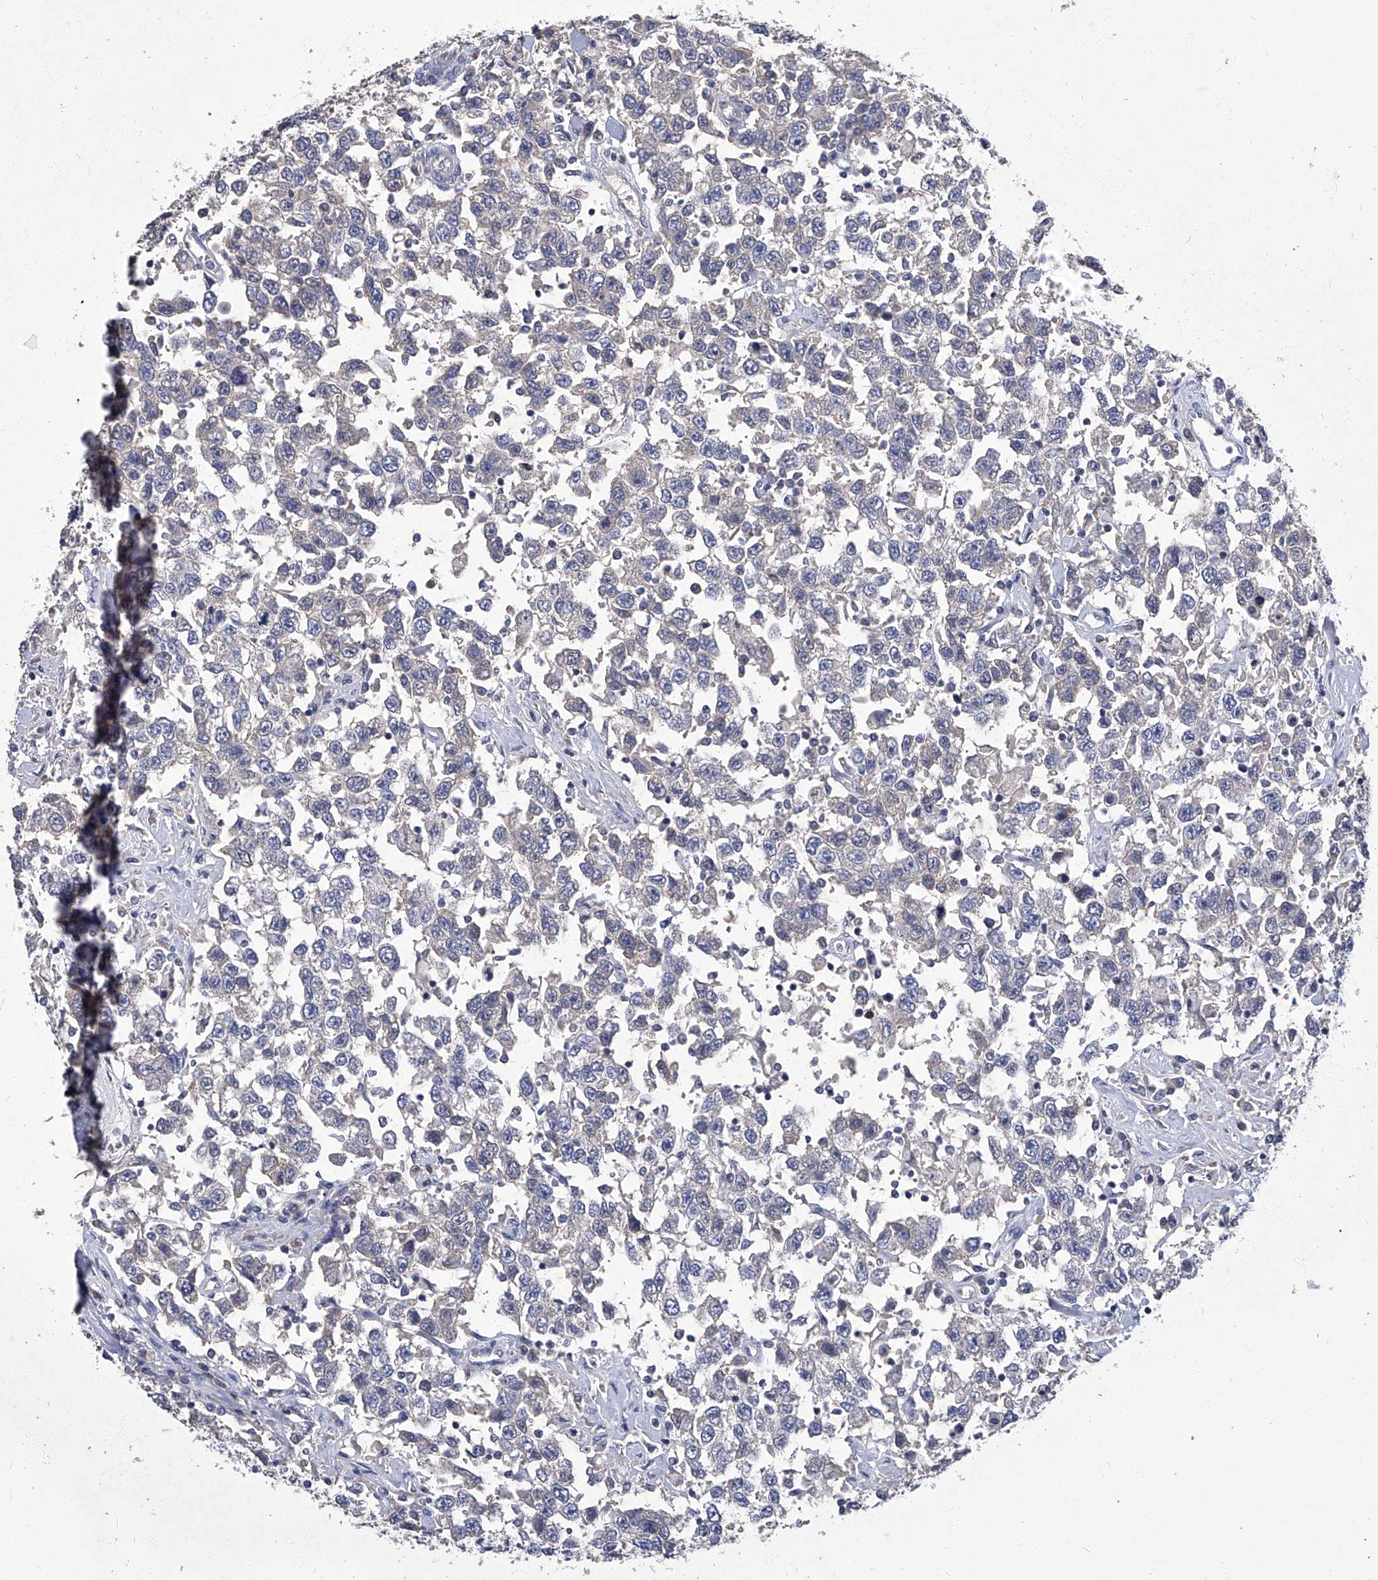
{"staining": {"intensity": "negative", "quantity": "none", "location": "none"}, "tissue": "testis cancer", "cell_type": "Tumor cells", "image_type": "cancer", "snomed": [{"axis": "morphology", "description": "Seminoma, NOS"}, {"axis": "topography", "description": "Testis"}], "caption": "Immunohistochemistry image of testis cancer (seminoma) stained for a protein (brown), which demonstrates no expression in tumor cells.", "gene": "TGFBR1", "patient": {"sex": "male", "age": 41}}